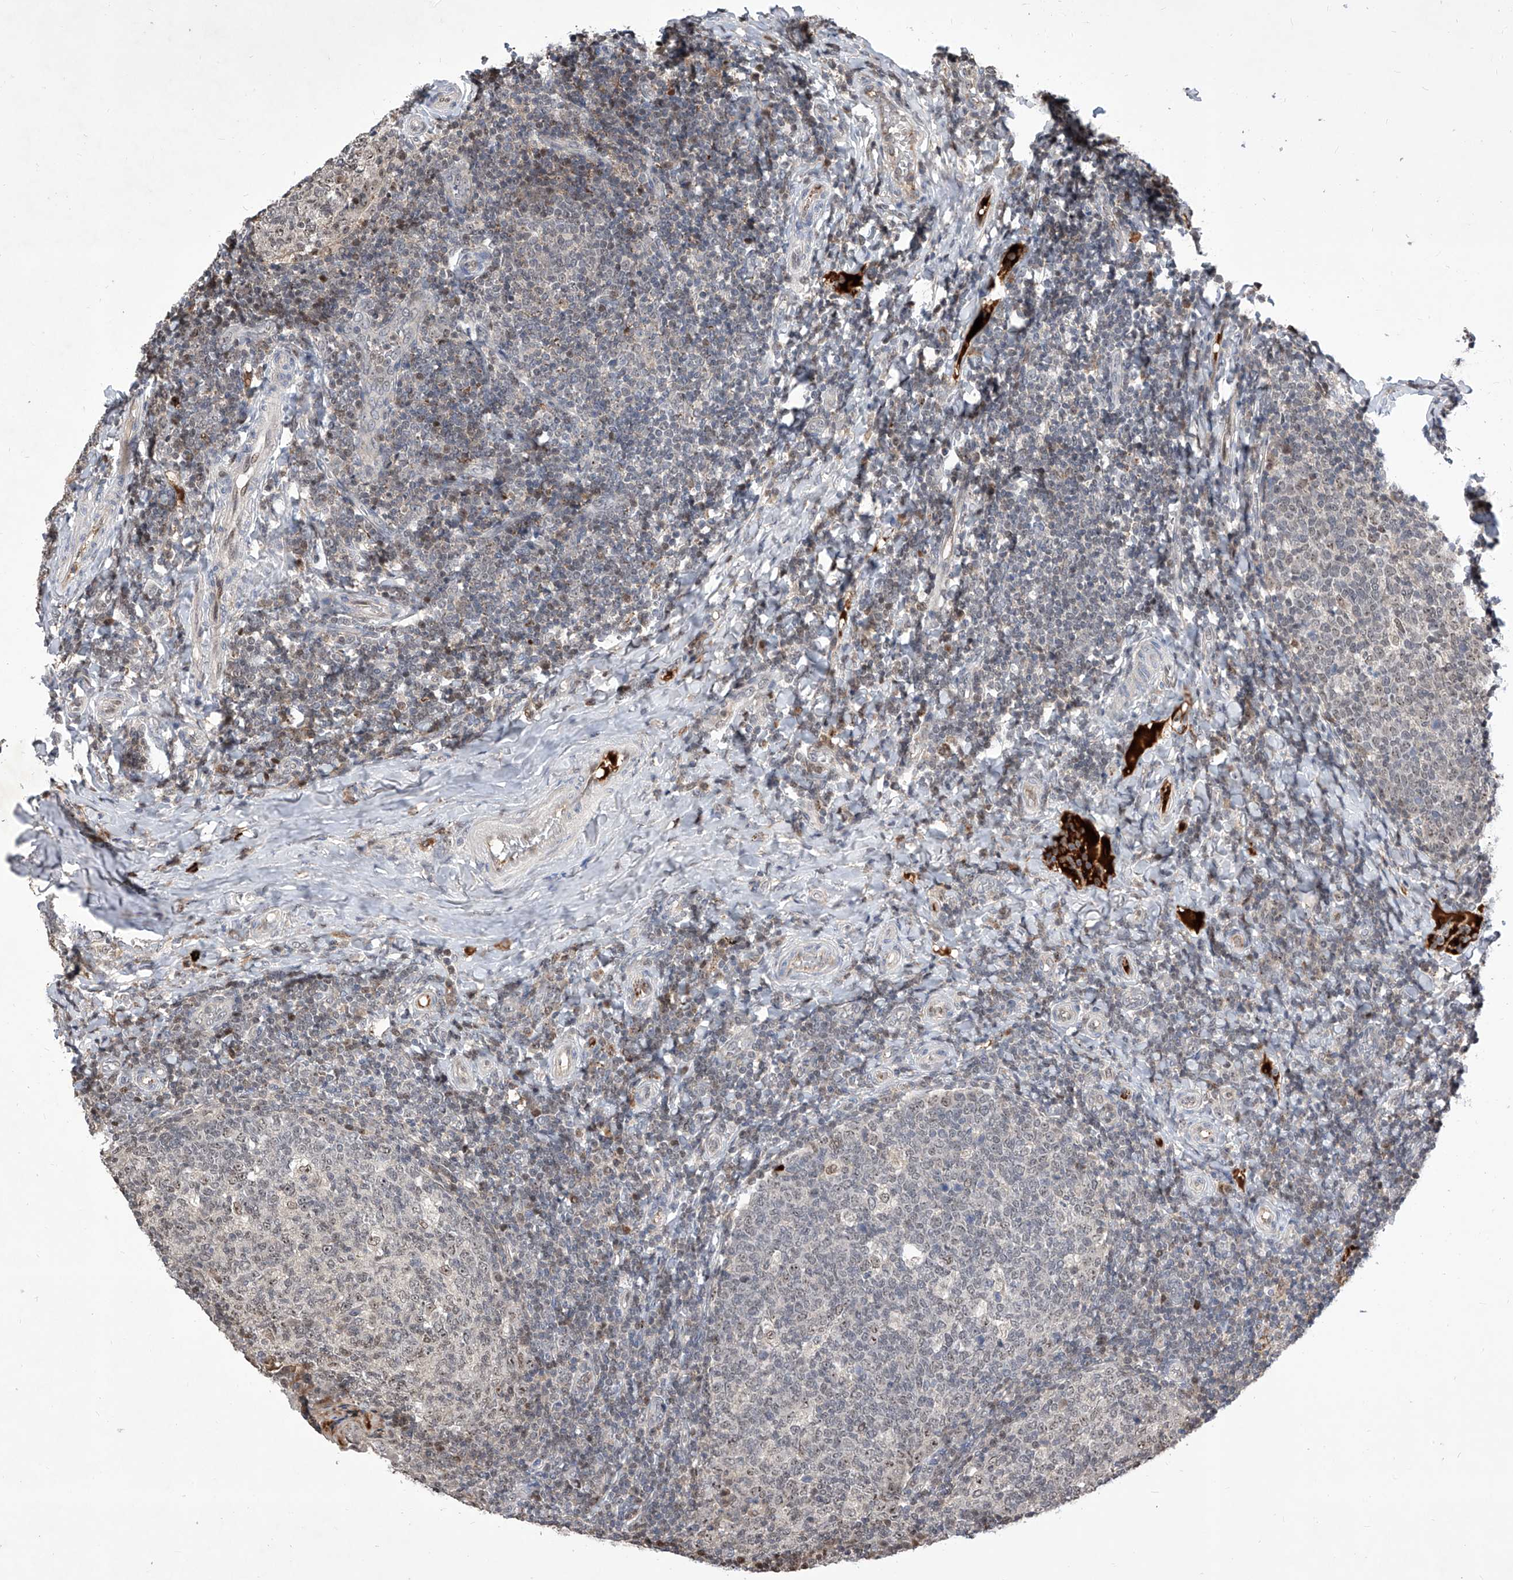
{"staining": {"intensity": "weak", "quantity": "<25%", "location": "nuclear"}, "tissue": "tonsil", "cell_type": "Germinal center cells", "image_type": "normal", "snomed": [{"axis": "morphology", "description": "Normal tissue, NOS"}, {"axis": "topography", "description": "Tonsil"}], "caption": "DAB immunohistochemical staining of unremarkable human tonsil demonstrates no significant staining in germinal center cells. (Immunohistochemistry, brightfield microscopy, high magnification).", "gene": "LGR4", "patient": {"sex": "female", "age": 19}}